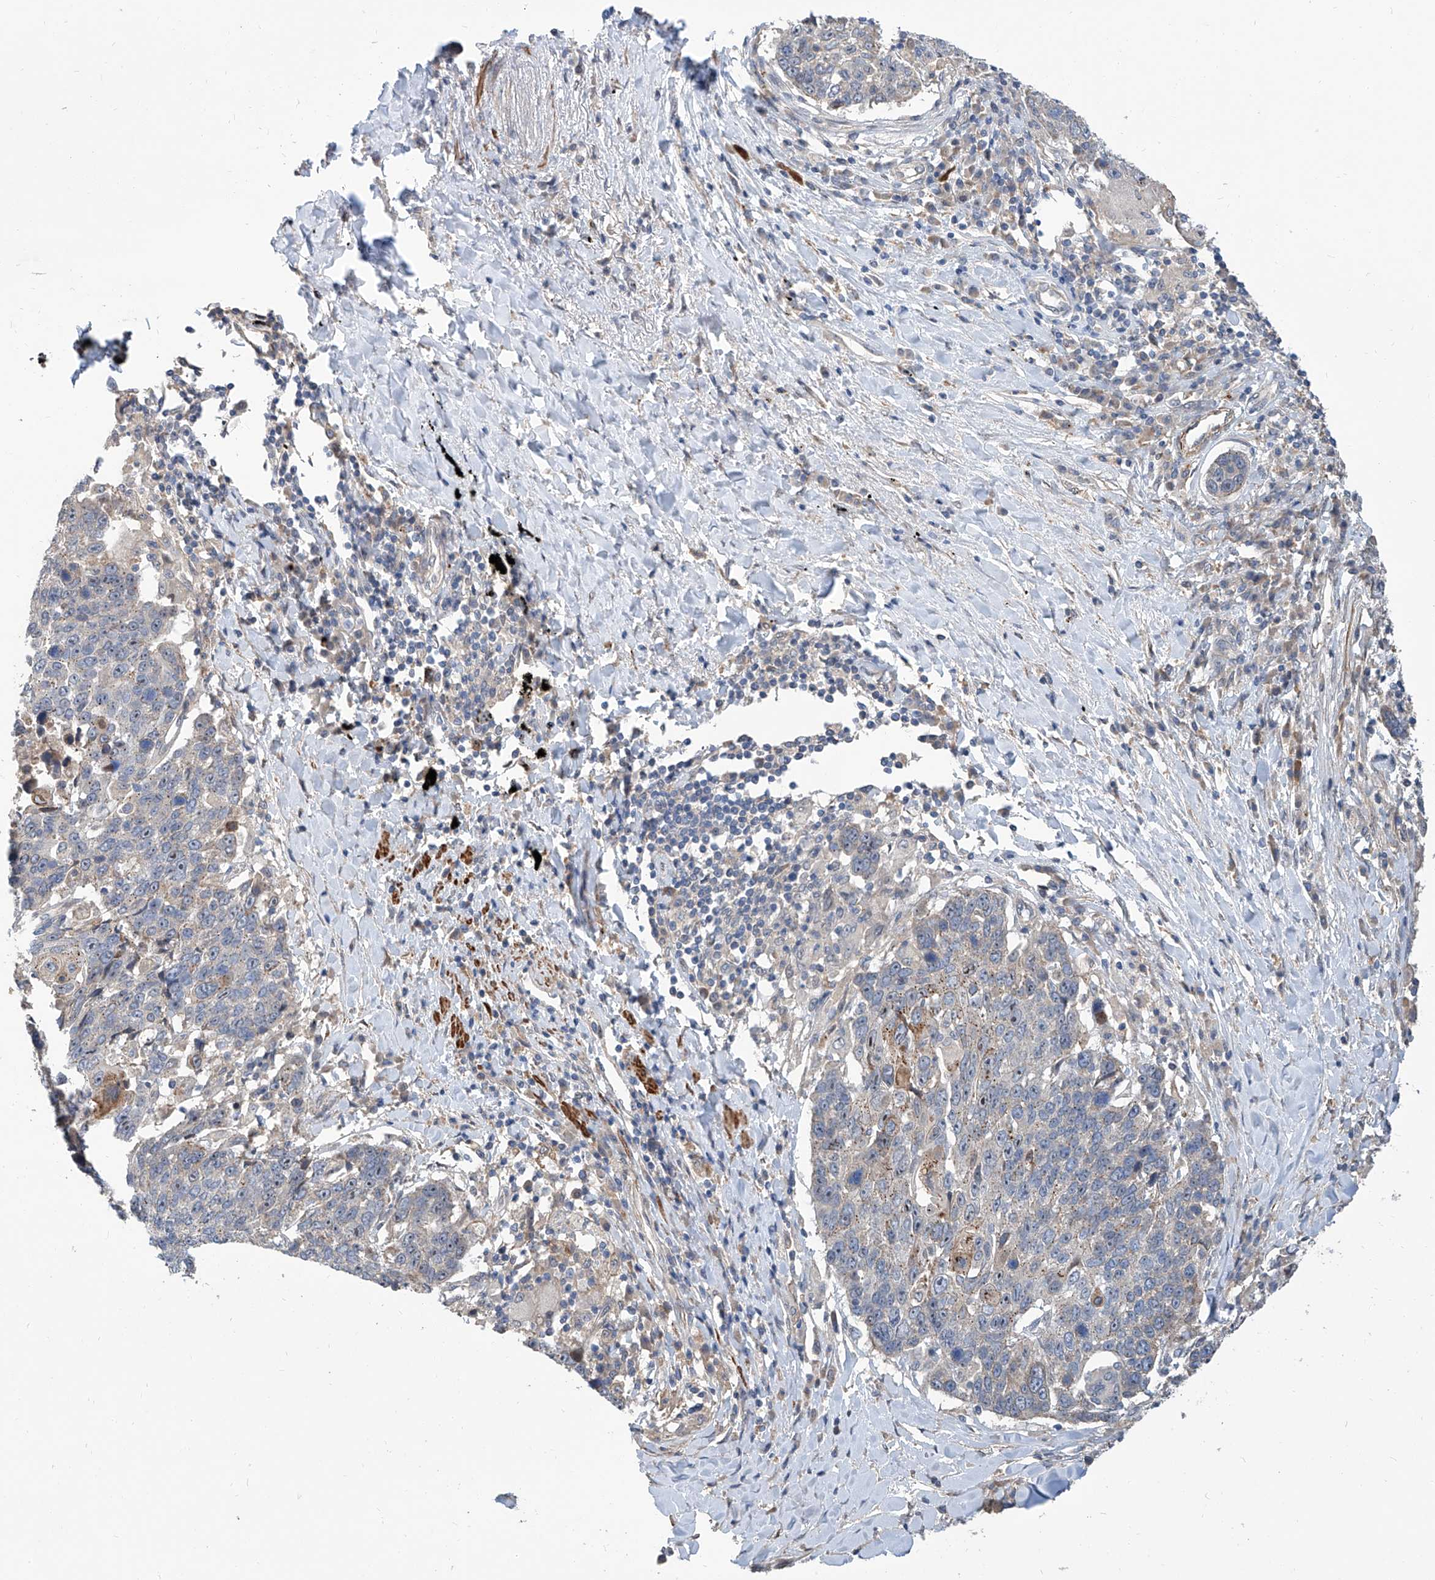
{"staining": {"intensity": "negative", "quantity": "none", "location": "none"}, "tissue": "lung cancer", "cell_type": "Tumor cells", "image_type": "cancer", "snomed": [{"axis": "morphology", "description": "Squamous cell carcinoma, NOS"}, {"axis": "topography", "description": "Lung"}], "caption": "Tumor cells show no significant protein positivity in lung cancer (squamous cell carcinoma).", "gene": "MAGEE2", "patient": {"sex": "male", "age": 66}}